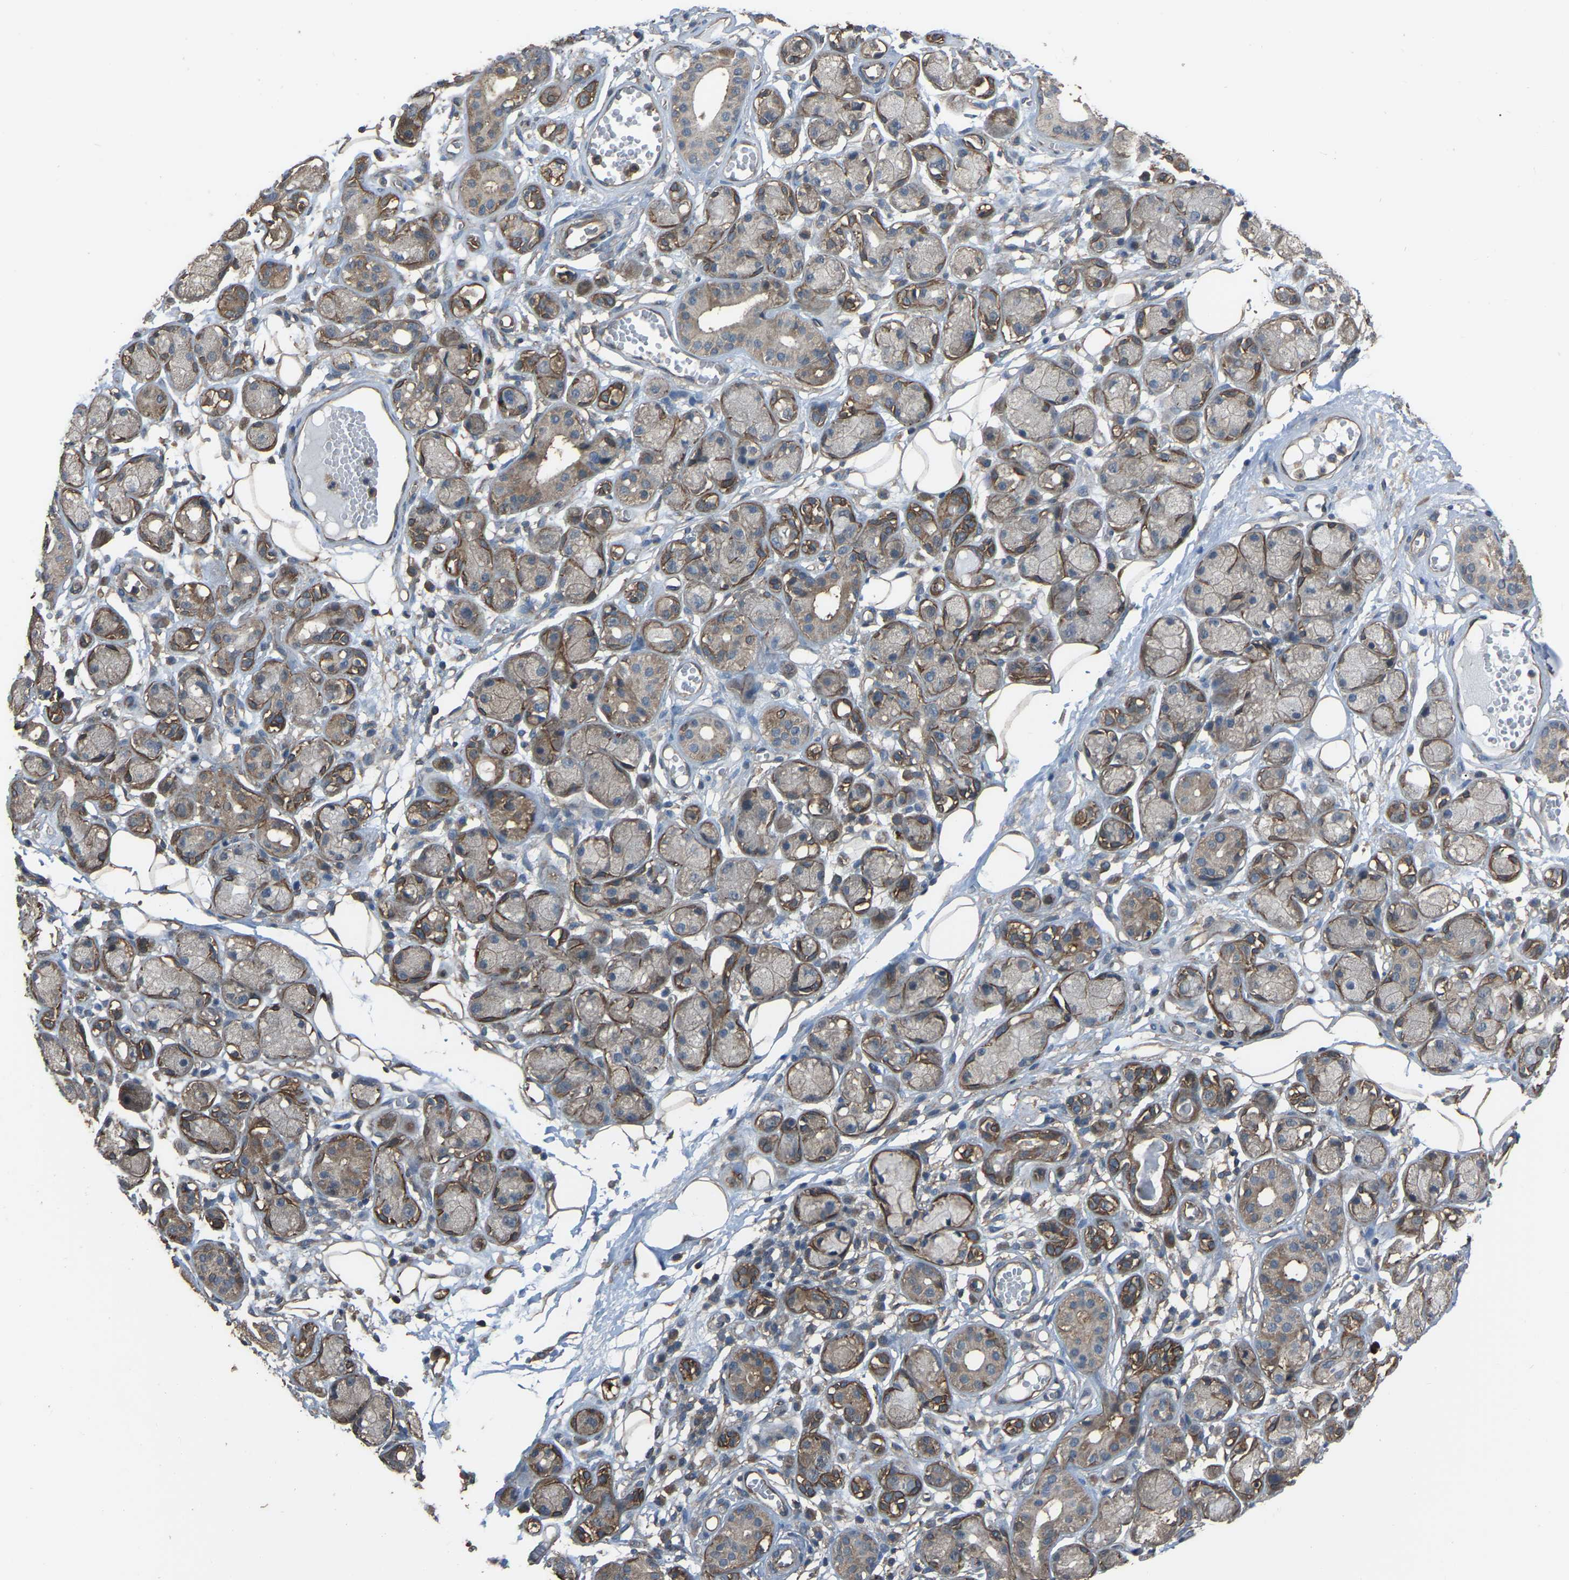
{"staining": {"intensity": "strong", "quantity": ">75%", "location": "cytoplasmic/membranous"}, "tissue": "adipose tissue", "cell_type": "Adipocytes", "image_type": "normal", "snomed": [{"axis": "morphology", "description": "Normal tissue, NOS"}, {"axis": "morphology", "description": "Inflammation, NOS"}, {"axis": "topography", "description": "Salivary gland"}, {"axis": "topography", "description": "Peripheral nerve tissue"}], "caption": "IHC of normal human adipose tissue demonstrates high levels of strong cytoplasmic/membranous staining in about >75% of adipocytes.", "gene": "SLC4A2", "patient": {"sex": "female", "age": 75}}